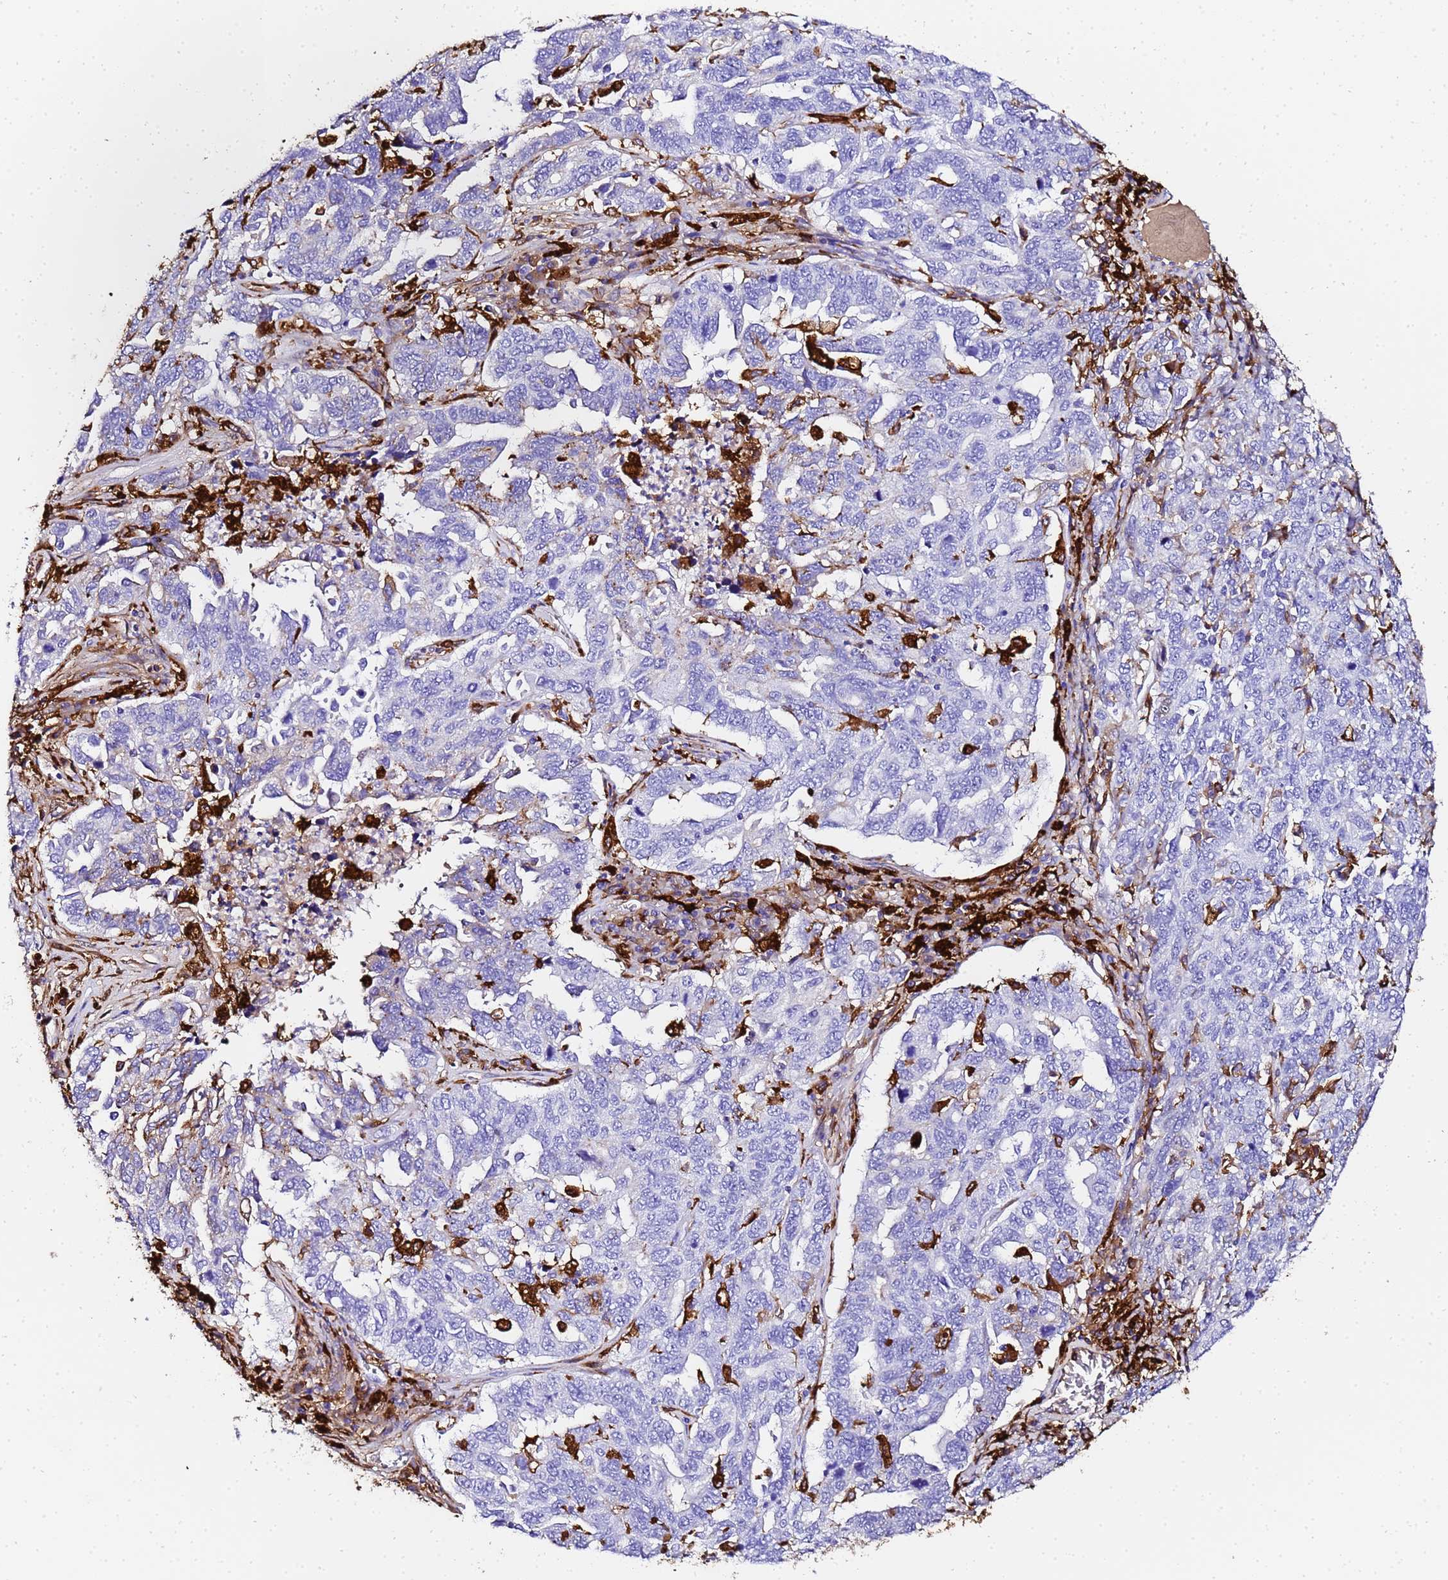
{"staining": {"intensity": "negative", "quantity": "none", "location": "none"}, "tissue": "ovarian cancer", "cell_type": "Tumor cells", "image_type": "cancer", "snomed": [{"axis": "morphology", "description": "Carcinoma, endometroid"}, {"axis": "topography", "description": "Ovary"}], "caption": "Tumor cells are negative for brown protein staining in ovarian endometroid carcinoma. The staining is performed using DAB brown chromogen with nuclei counter-stained in using hematoxylin.", "gene": "FTL", "patient": {"sex": "female", "age": 62}}